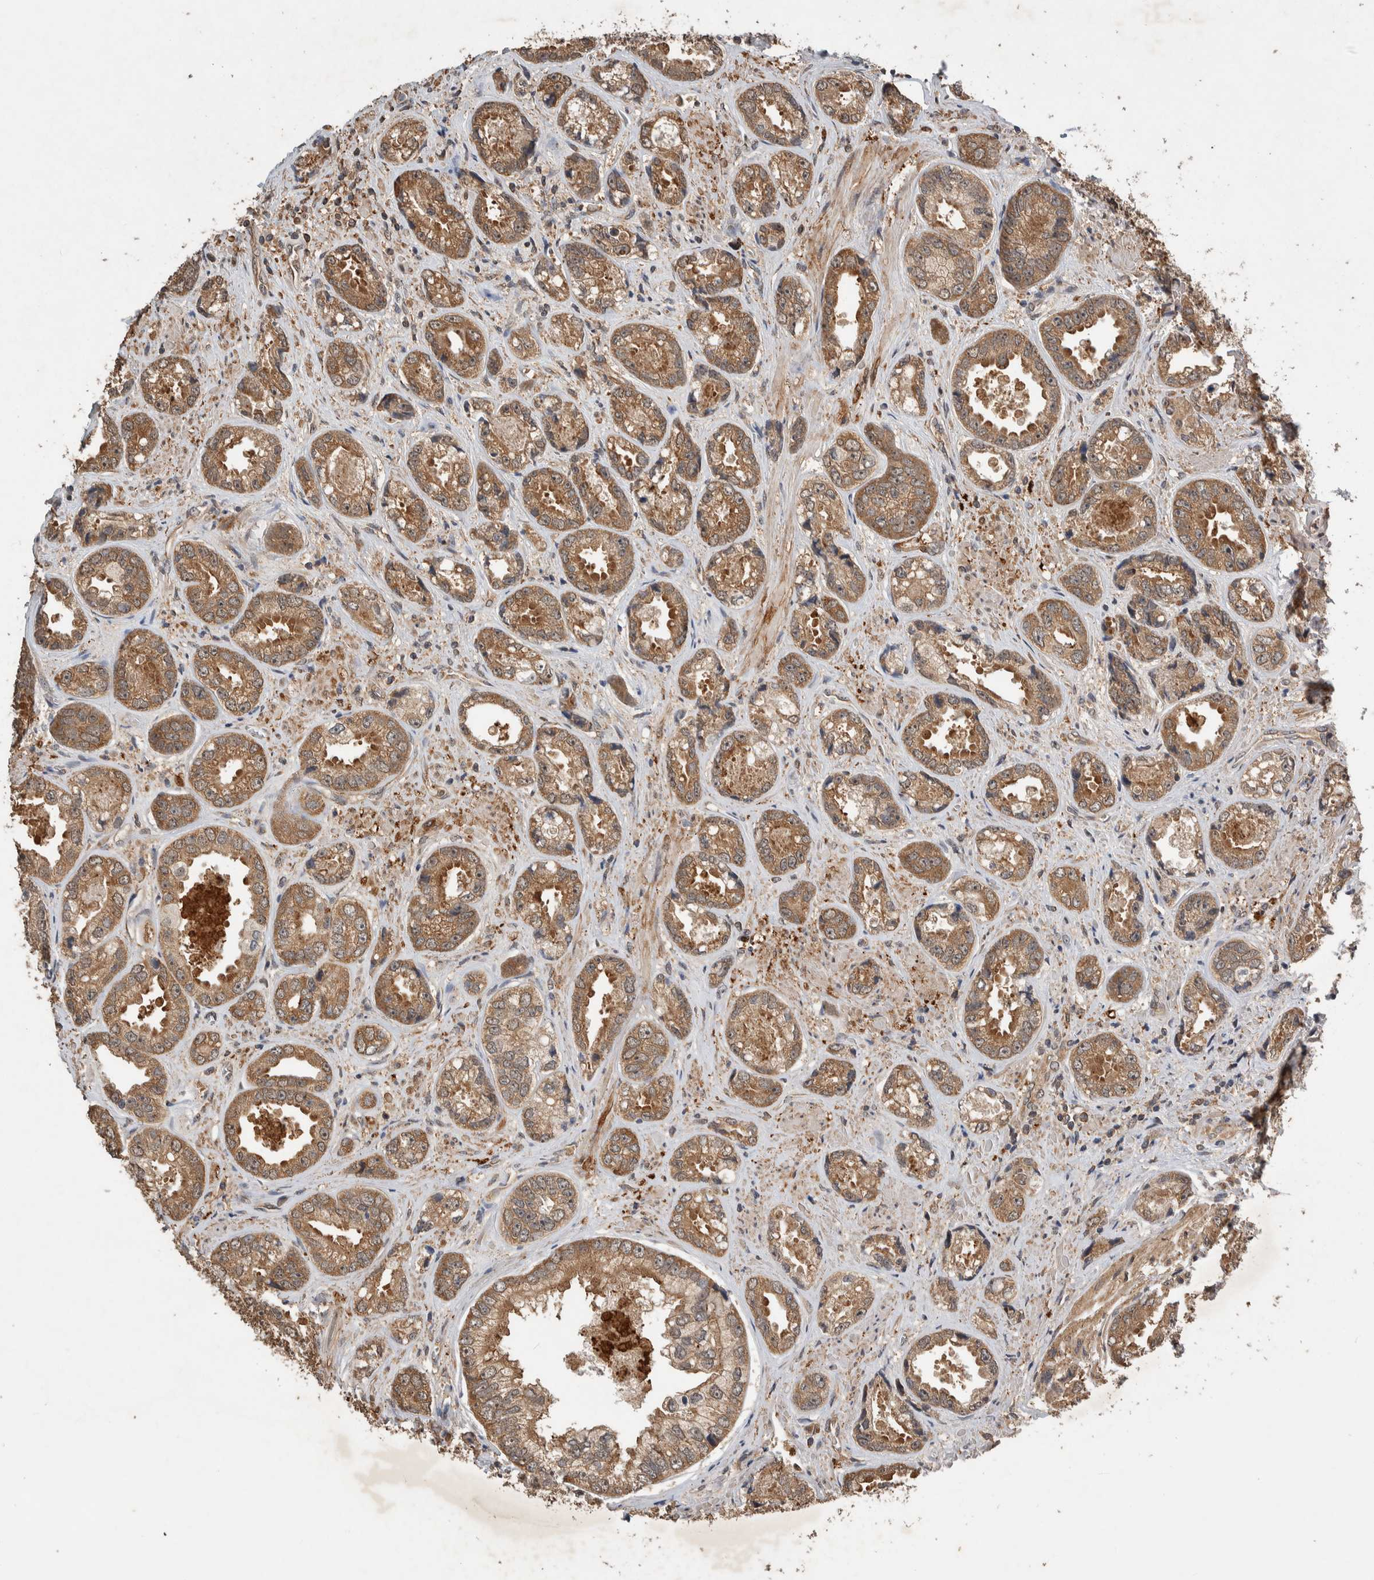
{"staining": {"intensity": "moderate", "quantity": ">75%", "location": "cytoplasmic/membranous"}, "tissue": "prostate cancer", "cell_type": "Tumor cells", "image_type": "cancer", "snomed": [{"axis": "morphology", "description": "Adenocarcinoma, High grade"}, {"axis": "topography", "description": "Prostate"}], "caption": "Moderate cytoplasmic/membranous staining for a protein is seen in approximately >75% of tumor cells of adenocarcinoma (high-grade) (prostate) using immunohistochemistry.", "gene": "DVL2", "patient": {"sex": "male", "age": 61}}